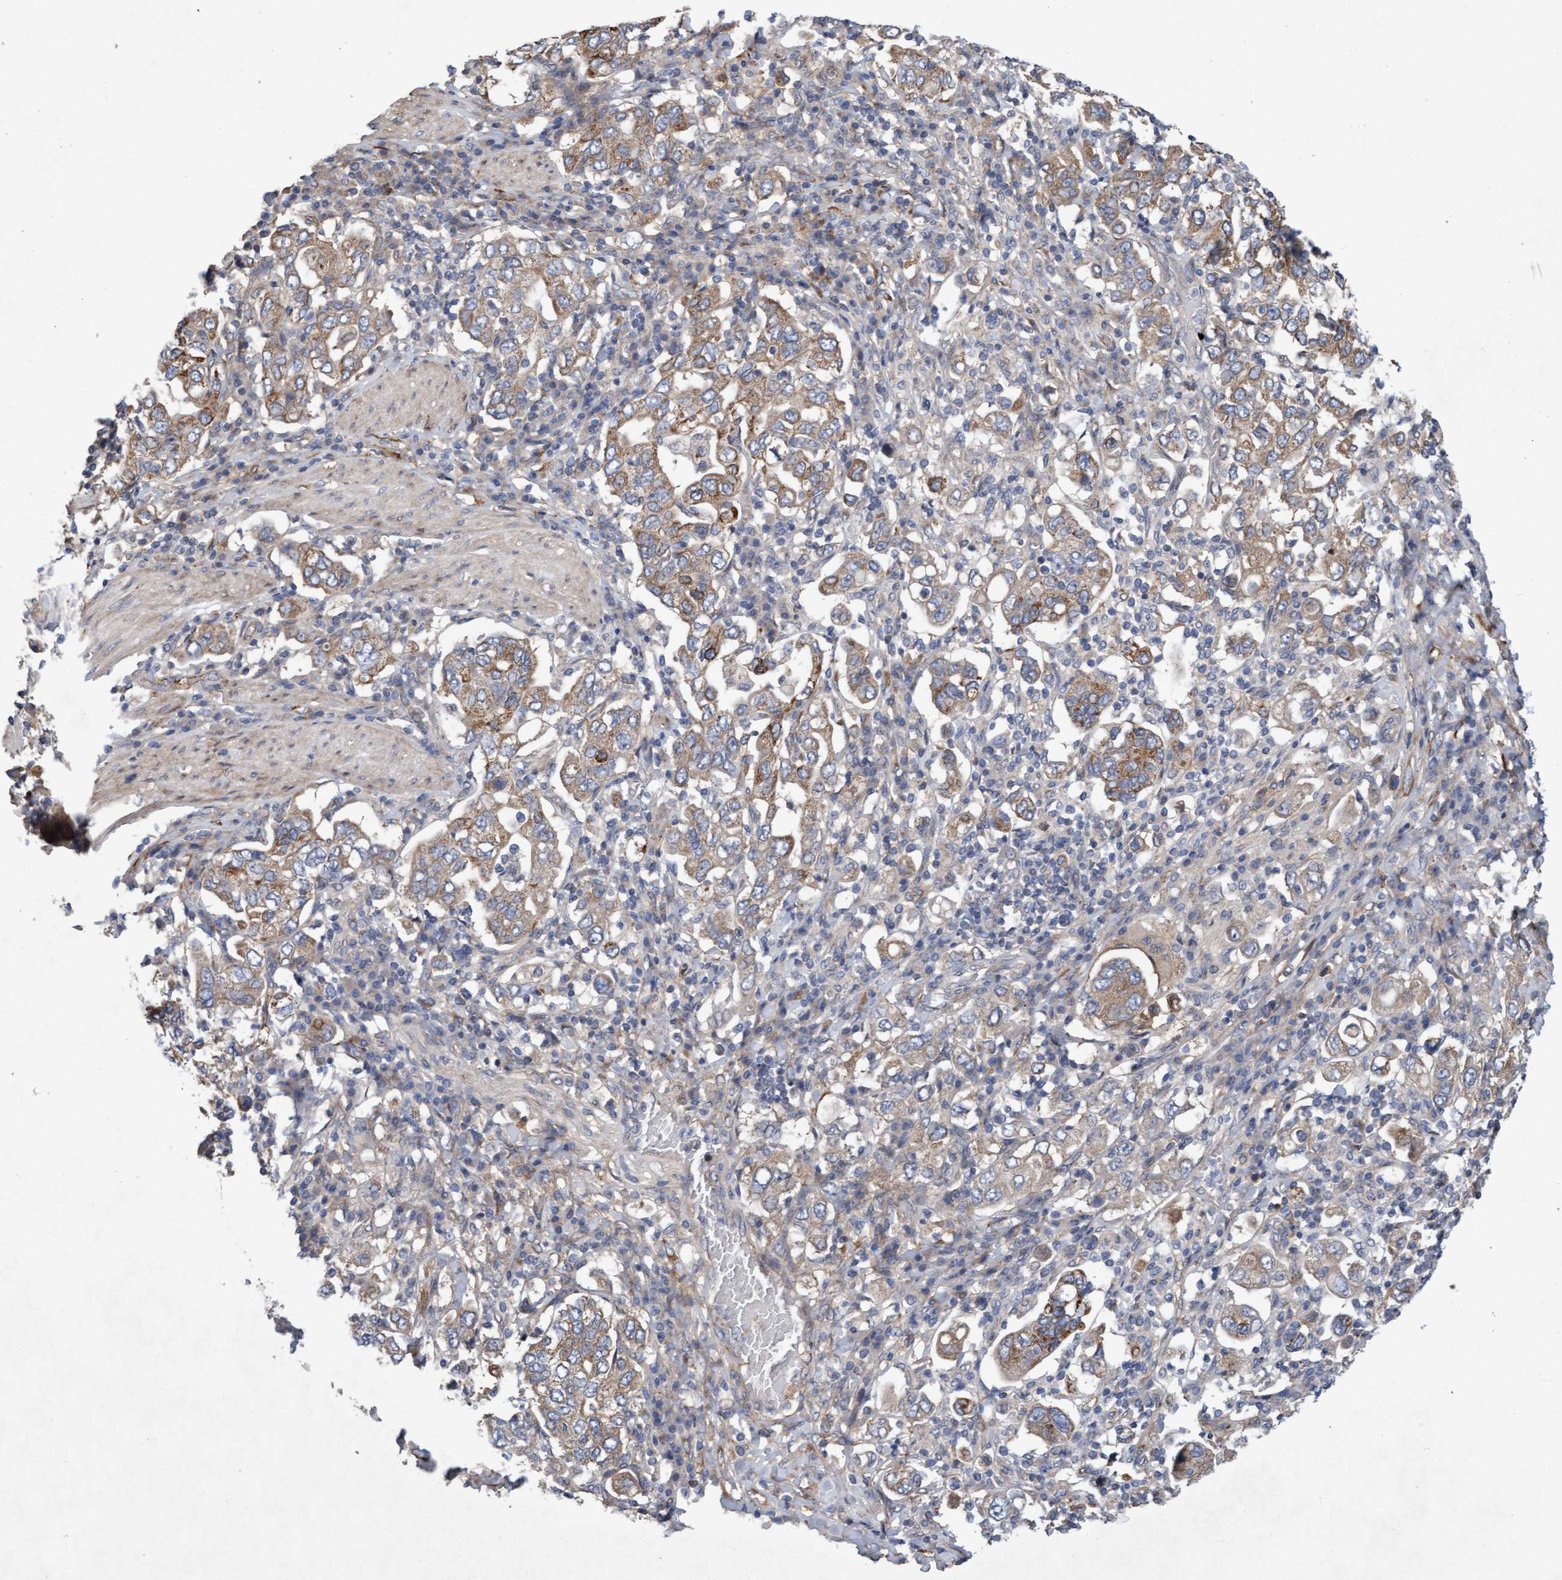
{"staining": {"intensity": "moderate", "quantity": ">75%", "location": "cytoplasmic/membranous"}, "tissue": "stomach cancer", "cell_type": "Tumor cells", "image_type": "cancer", "snomed": [{"axis": "morphology", "description": "Adenocarcinoma, NOS"}, {"axis": "topography", "description": "Stomach, upper"}], "caption": "Immunohistochemistry (IHC) photomicrograph of neoplastic tissue: adenocarcinoma (stomach) stained using immunohistochemistry (IHC) reveals medium levels of moderate protein expression localized specifically in the cytoplasmic/membranous of tumor cells, appearing as a cytoplasmic/membranous brown color.", "gene": "DDHD2", "patient": {"sex": "male", "age": 62}}